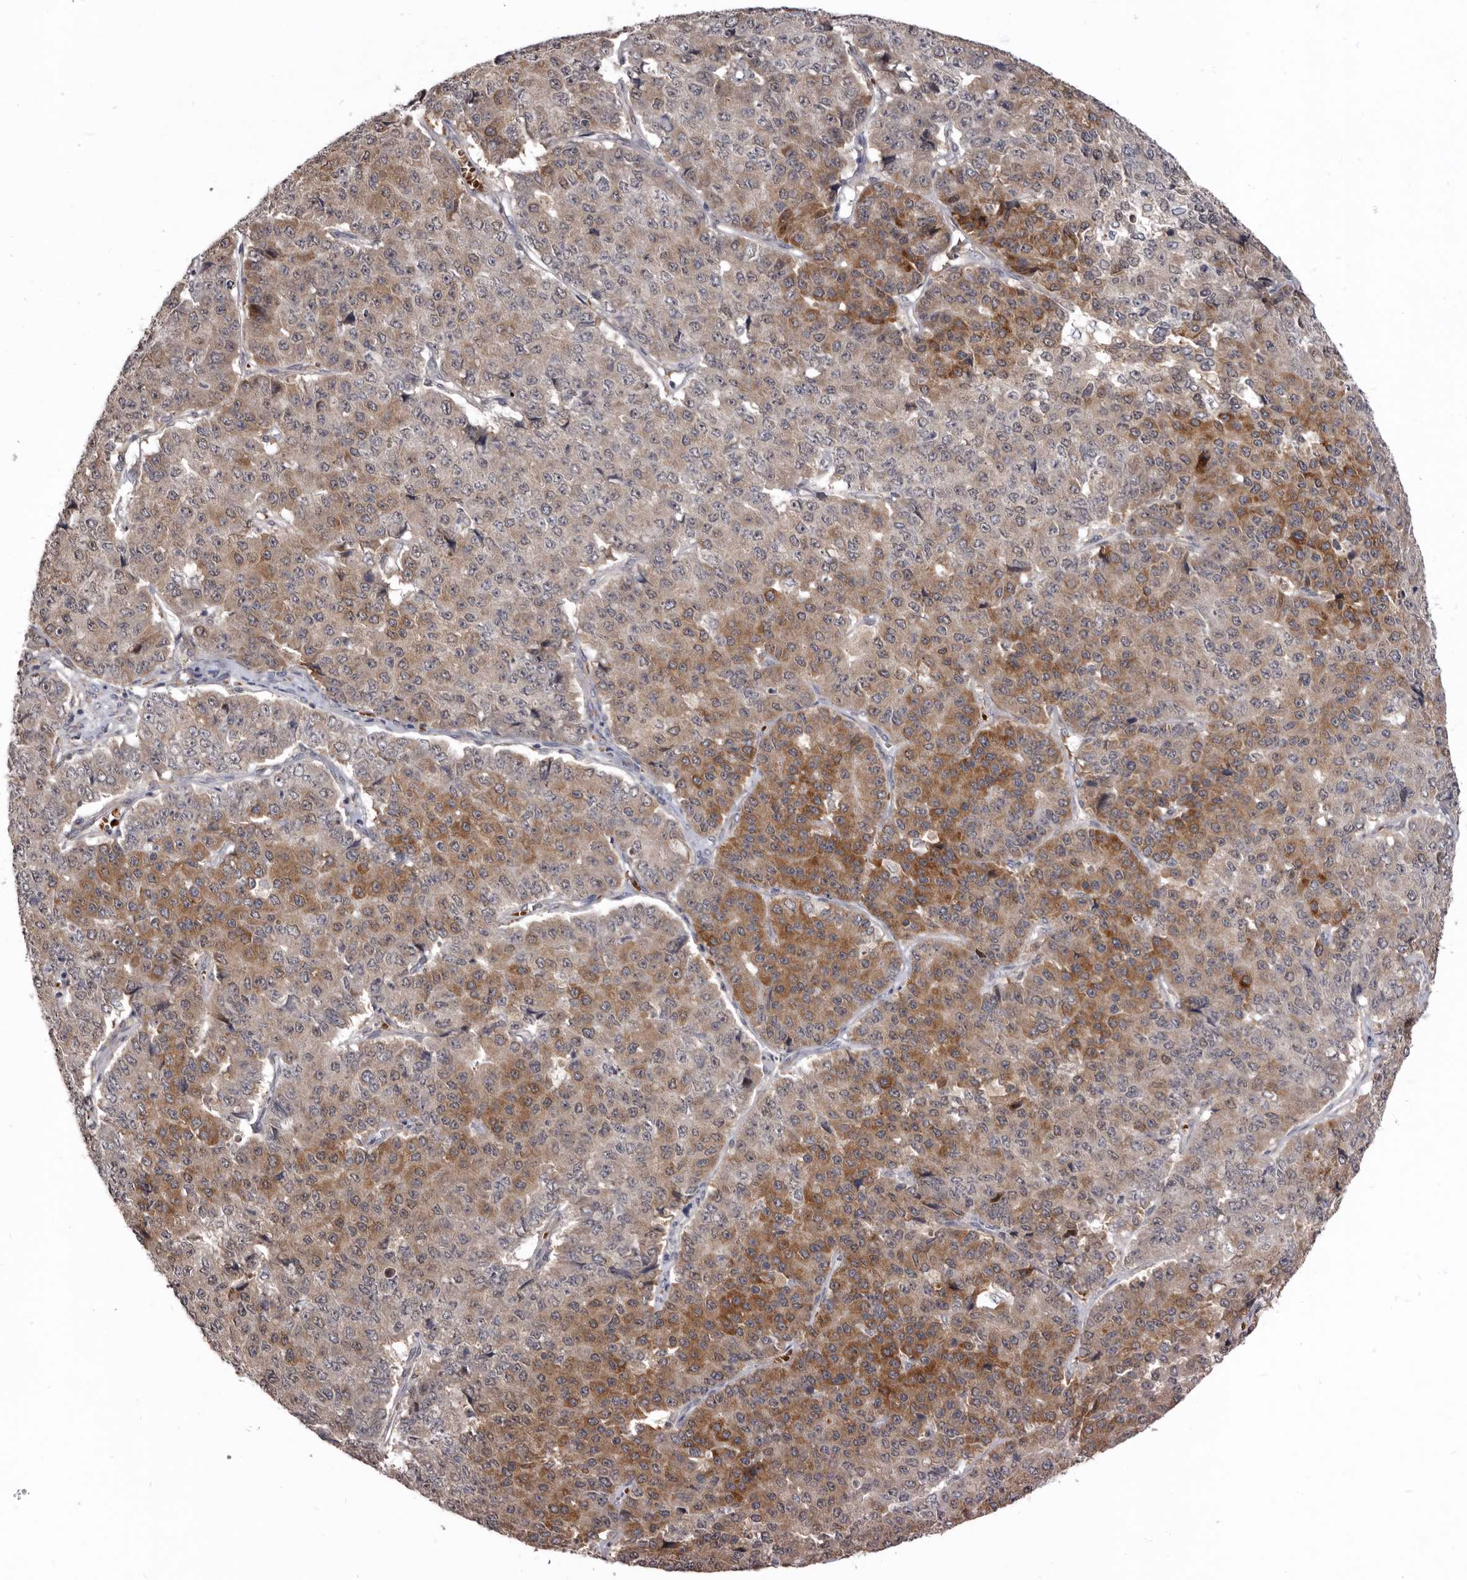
{"staining": {"intensity": "moderate", "quantity": "25%-75%", "location": "cytoplasmic/membranous"}, "tissue": "pancreatic cancer", "cell_type": "Tumor cells", "image_type": "cancer", "snomed": [{"axis": "morphology", "description": "Adenocarcinoma, NOS"}, {"axis": "topography", "description": "Pancreas"}], "caption": "Pancreatic adenocarcinoma stained with immunohistochemistry shows moderate cytoplasmic/membranous staining in about 25%-75% of tumor cells. The staining was performed using DAB (3,3'-diaminobenzidine) to visualize the protein expression in brown, while the nuclei were stained in blue with hematoxylin (Magnification: 20x).", "gene": "NENF", "patient": {"sex": "male", "age": 50}}